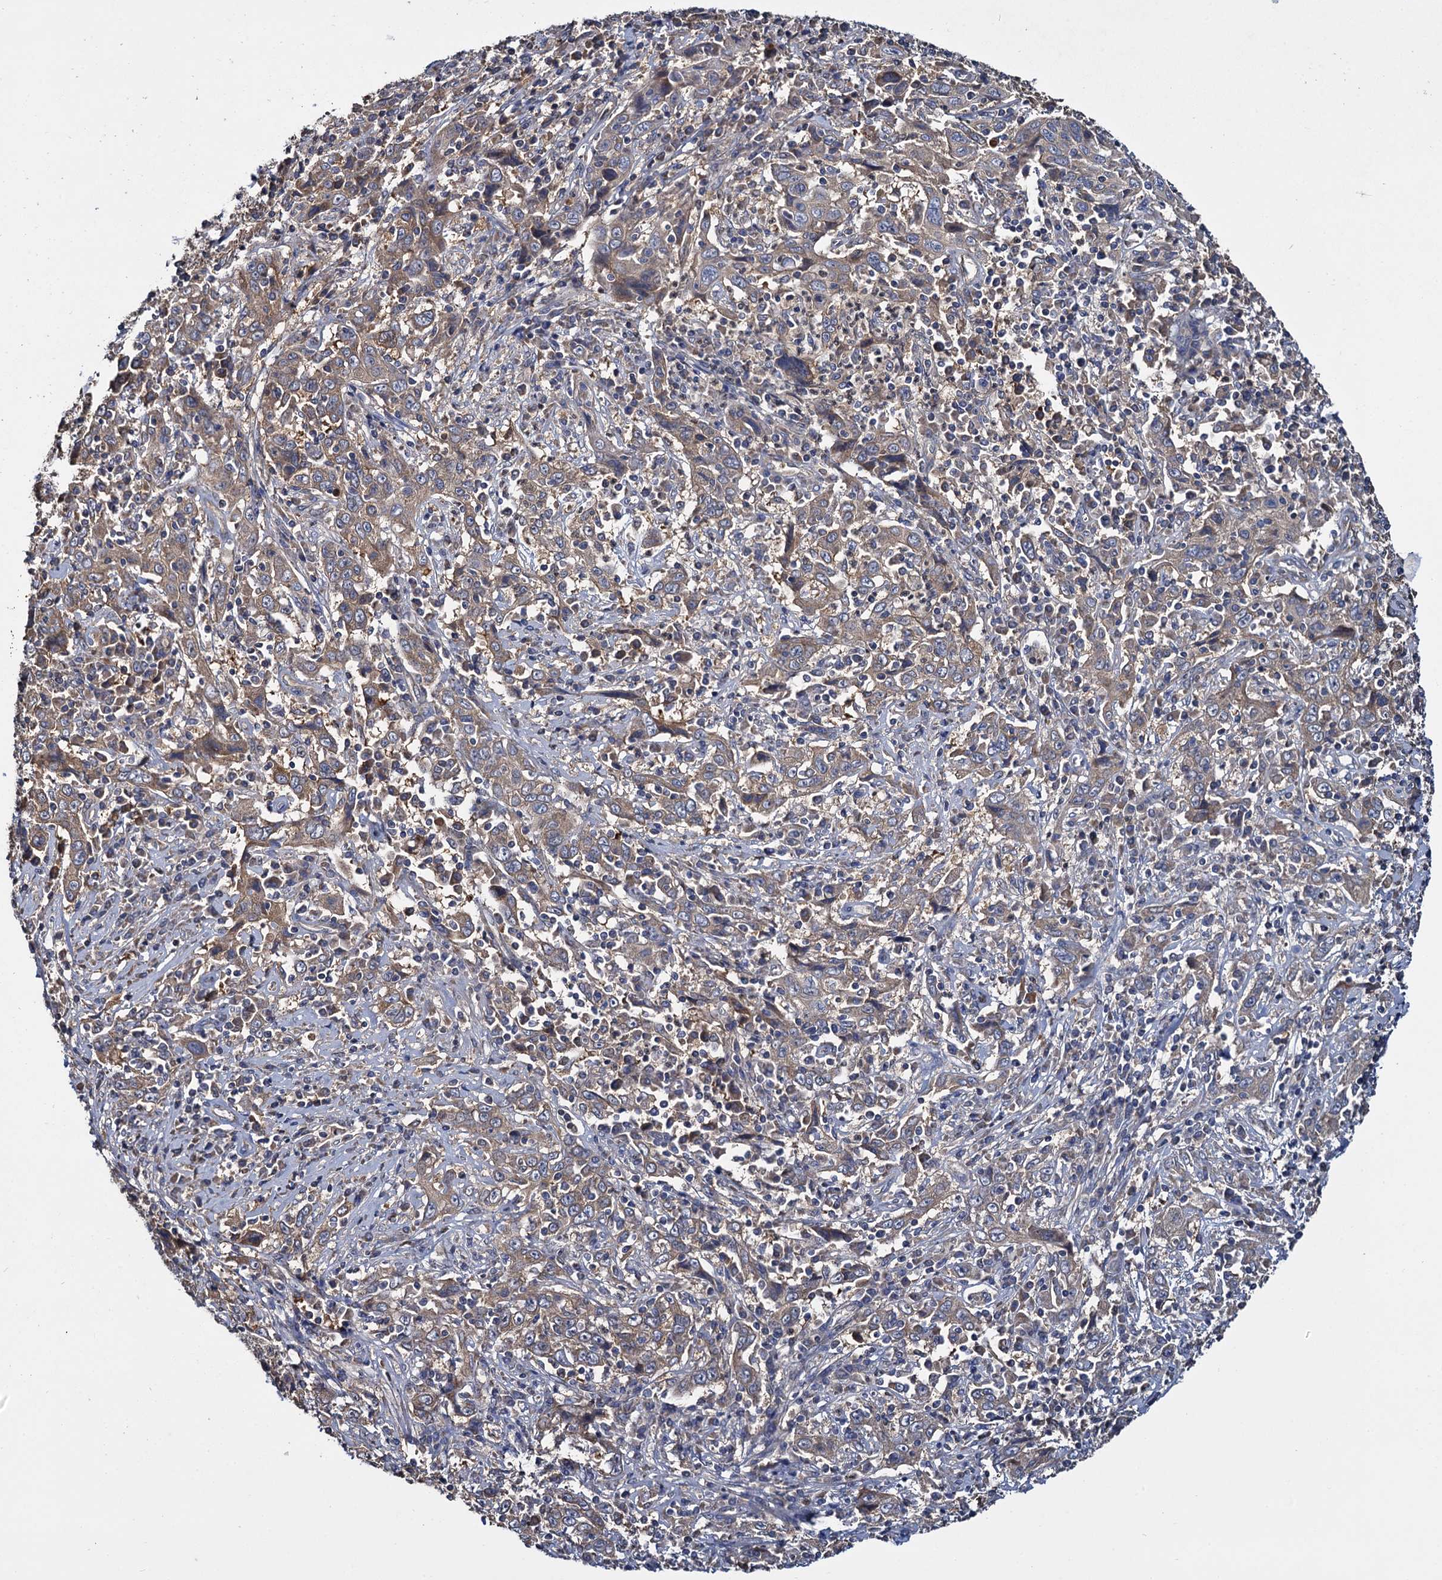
{"staining": {"intensity": "weak", "quantity": ">75%", "location": "cytoplasmic/membranous"}, "tissue": "cervical cancer", "cell_type": "Tumor cells", "image_type": "cancer", "snomed": [{"axis": "morphology", "description": "Squamous cell carcinoma, NOS"}, {"axis": "topography", "description": "Cervix"}], "caption": "An image of human squamous cell carcinoma (cervical) stained for a protein reveals weak cytoplasmic/membranous brown staining in tumor cells.", "gene": "CEP192", "patient": {"sex": "female", "age": 46}}